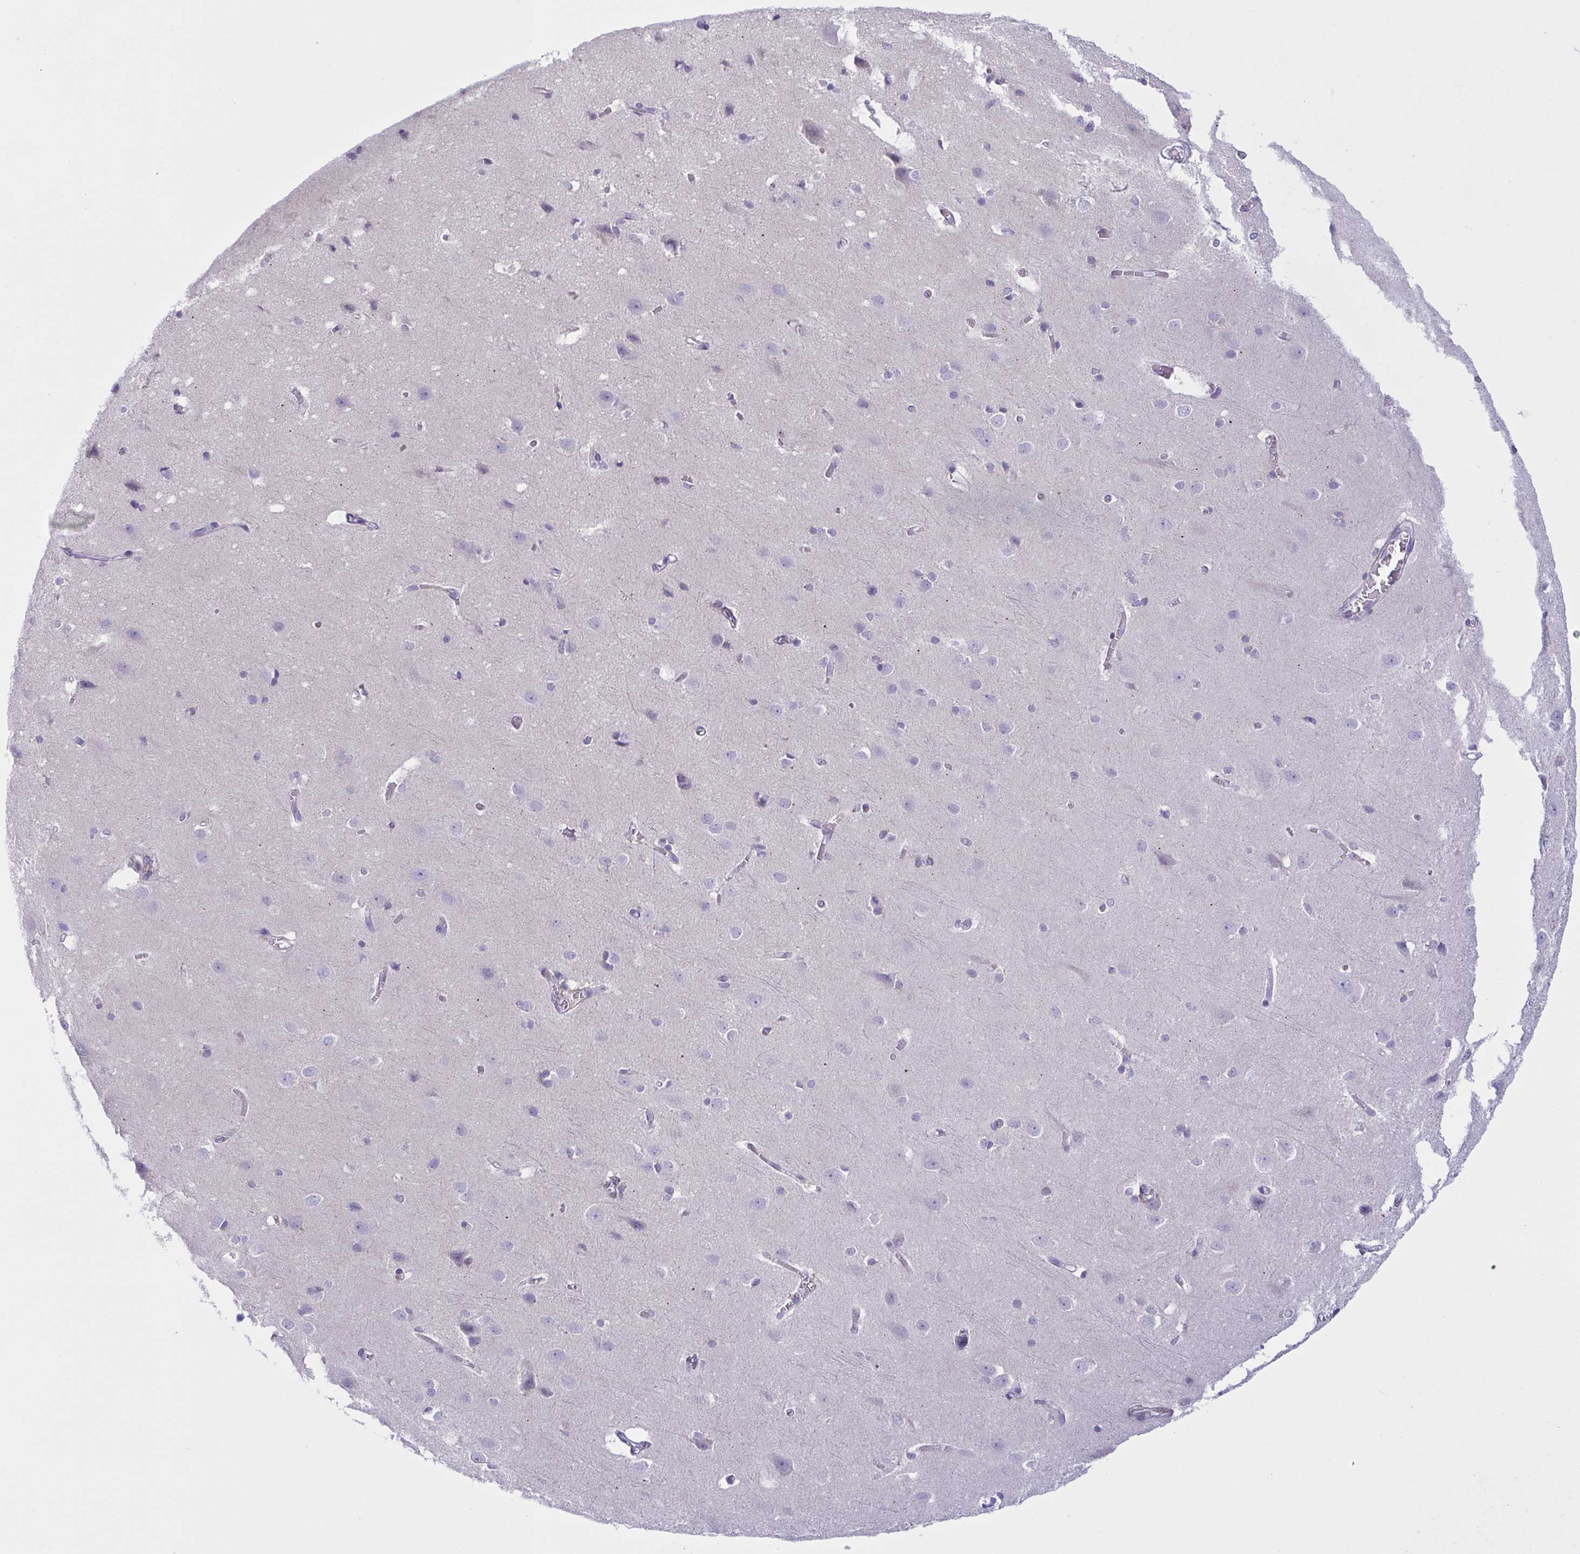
{"staining": {"intensity": "negative", "quantity": "none", "location": "none"}, "tissue": "cerebral cortex", "cell_type": "Endothelial cells", "image_type": "normal", "snomed": [{"axis": "morphology", "description": "Normal tissue, NOS"}, {"axis": "topography", "description": "Cerebral cortex"}], "caption": "High power microscopy histopathology image of an immunohistochemistry photomicrograph of benign cerebral cortex, revealing no significant expression in endothelial cells.", "gene": "BBS1", "patient": {"sex": "male", "age": 37}}